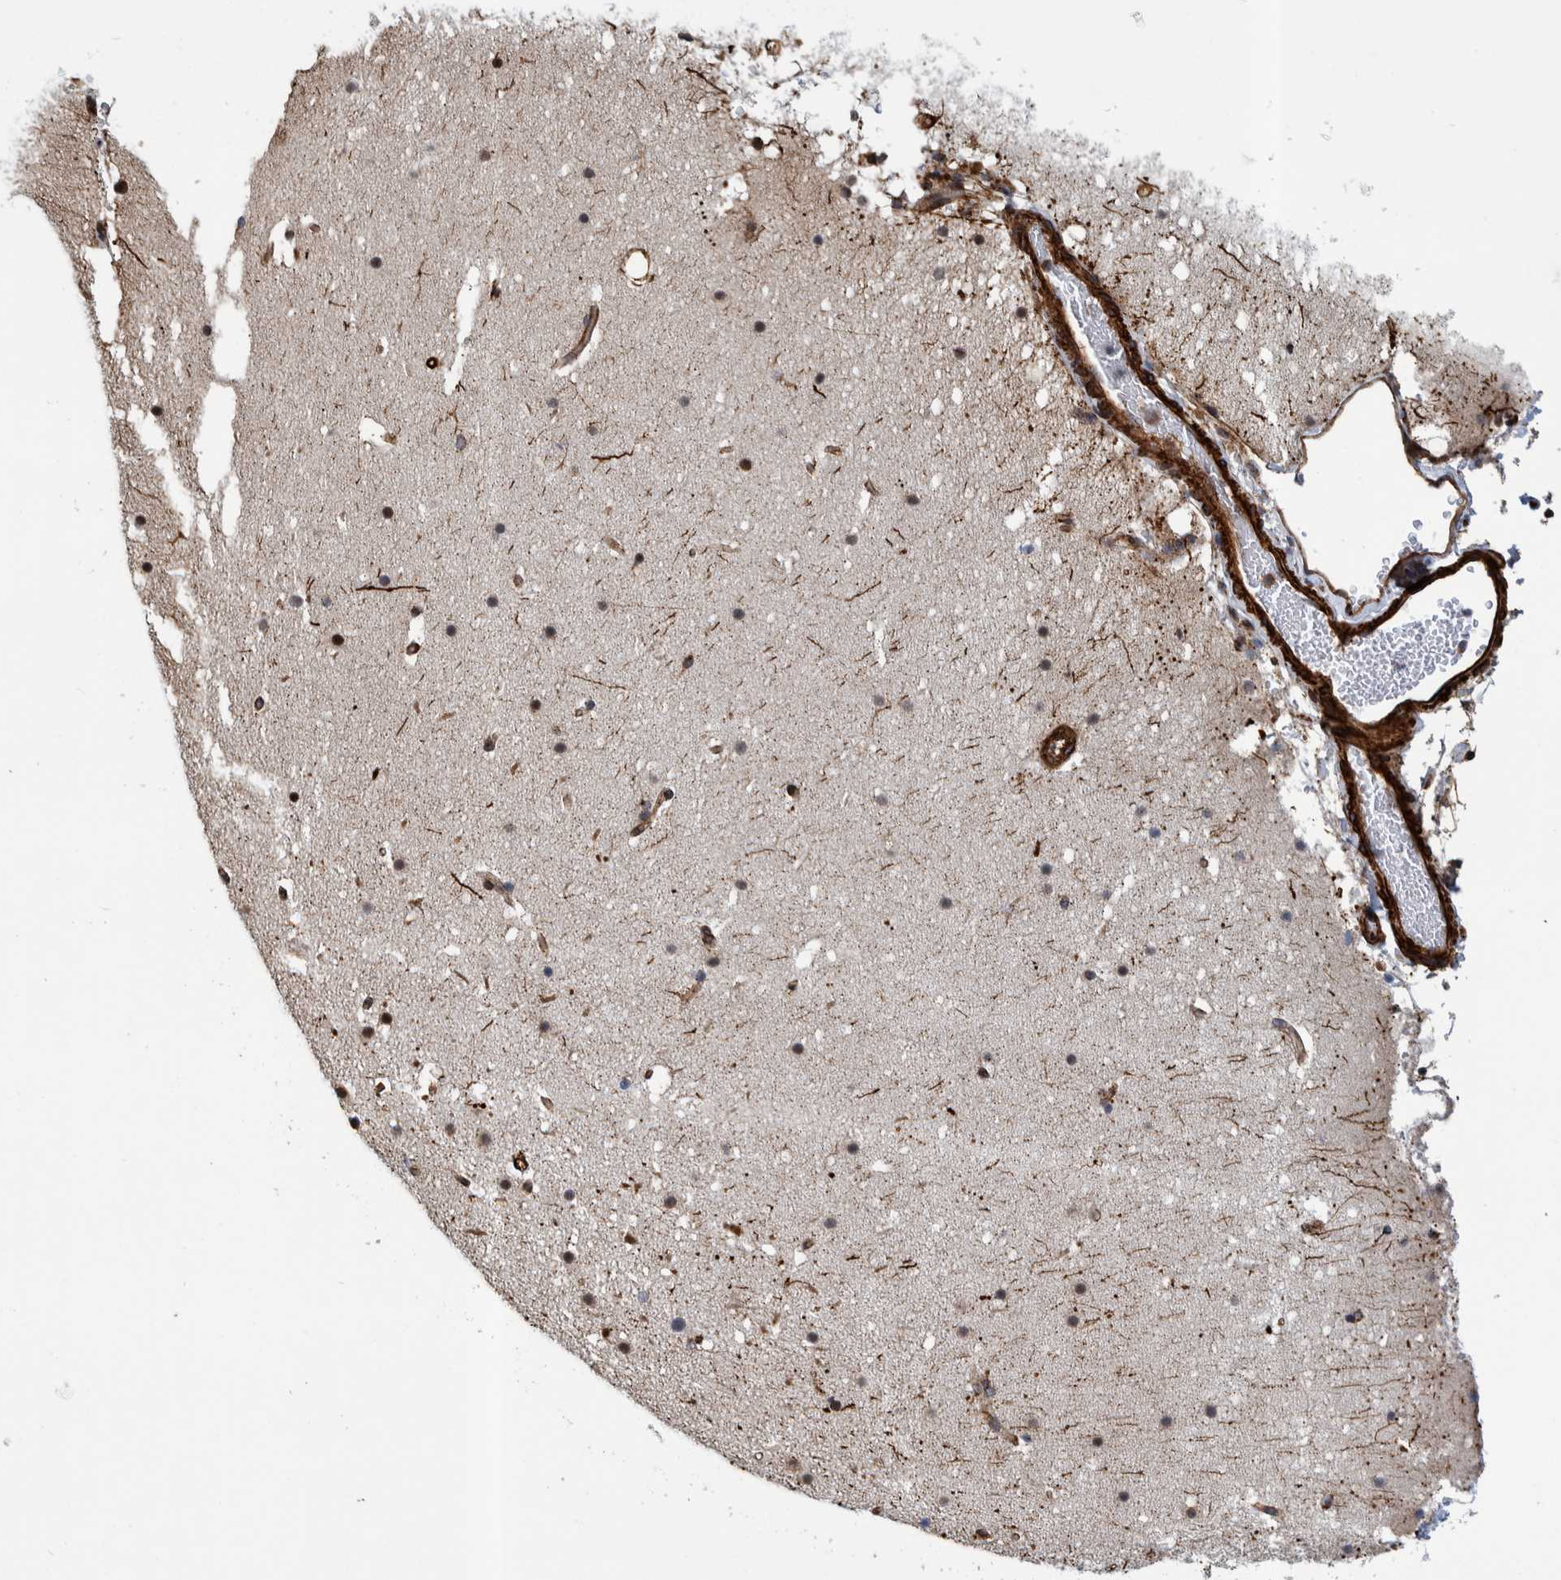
{"staining": {"intensity": "negative", "quantity": "none", "location": "none"}, "tissue": "cerebellum", "cell_type": "Cells in granular layer", "image_type": "normal", "snomed": [{"axis": "morphology", "description": "Normal tissue, NOS"}, {"axis": "topography", "description": "Cerebellum"}], "caption": "This is an immunohistochemistry (IHC) photomicrograph of benign human cerebellum. There is no expression in cells in granular layer.", "gene": "CCDC57", "patient": {"sex": "male", "age": 57}}